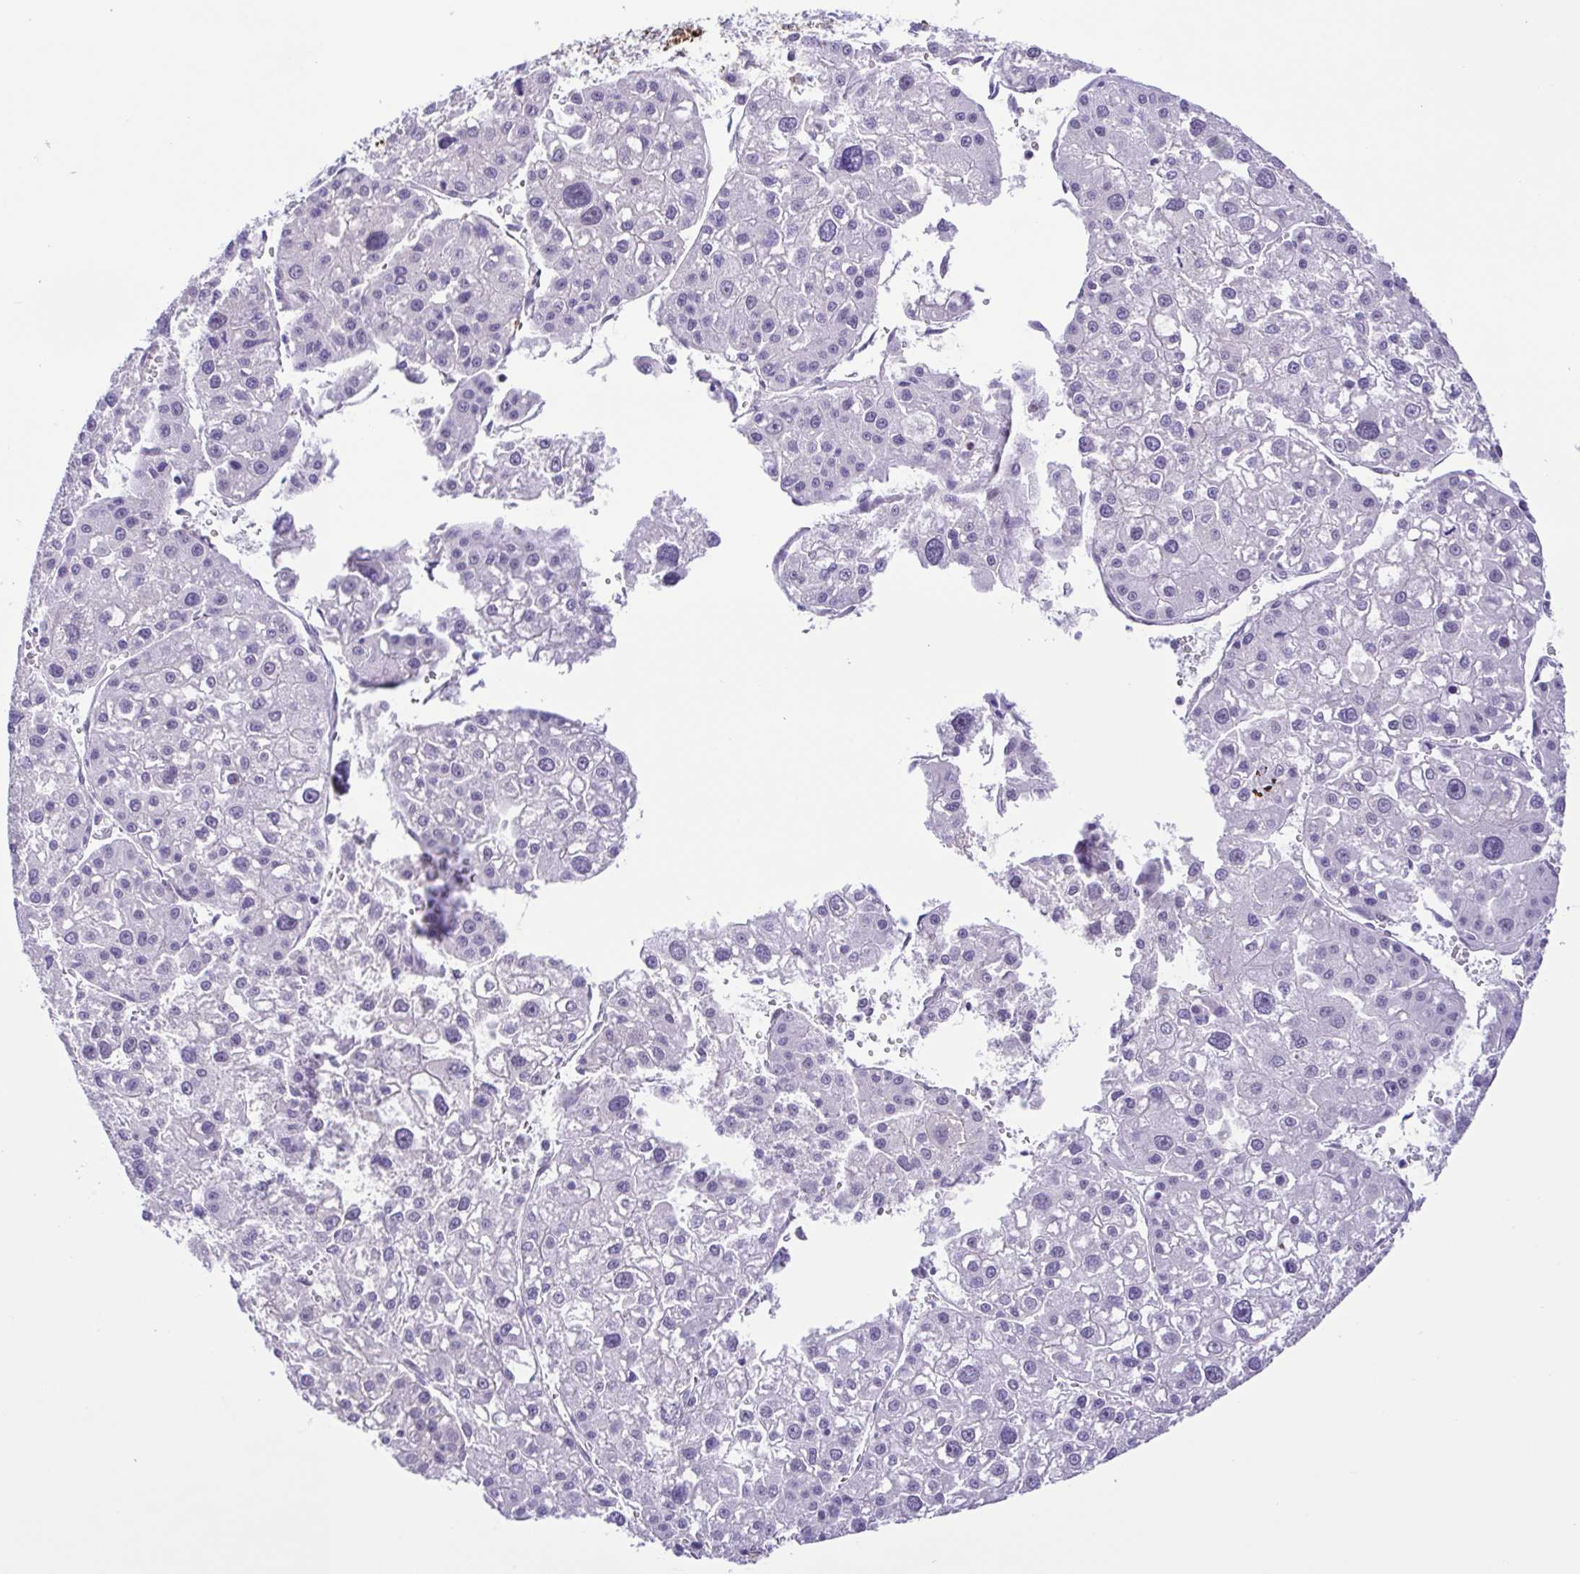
{"staining": {"intensity": "negative", "quantity": "none", "location": "none"}, "tissue": "liver cancer", "cell_type": "Tumor cells", "image_type": "cancer", "snomed": [{"axis": "morphology", "description": "Carcinoma, Hepatocellular, NOS"}, {"axis": "topography", "description": "Liver"}], "caption": "Liver hepatocellular carcinoma was stained to show a protein in brown. There is no significant positivity in tumor cells.", "gene": "DCLK2", "patient": {"sex": "male", "age": 73}}